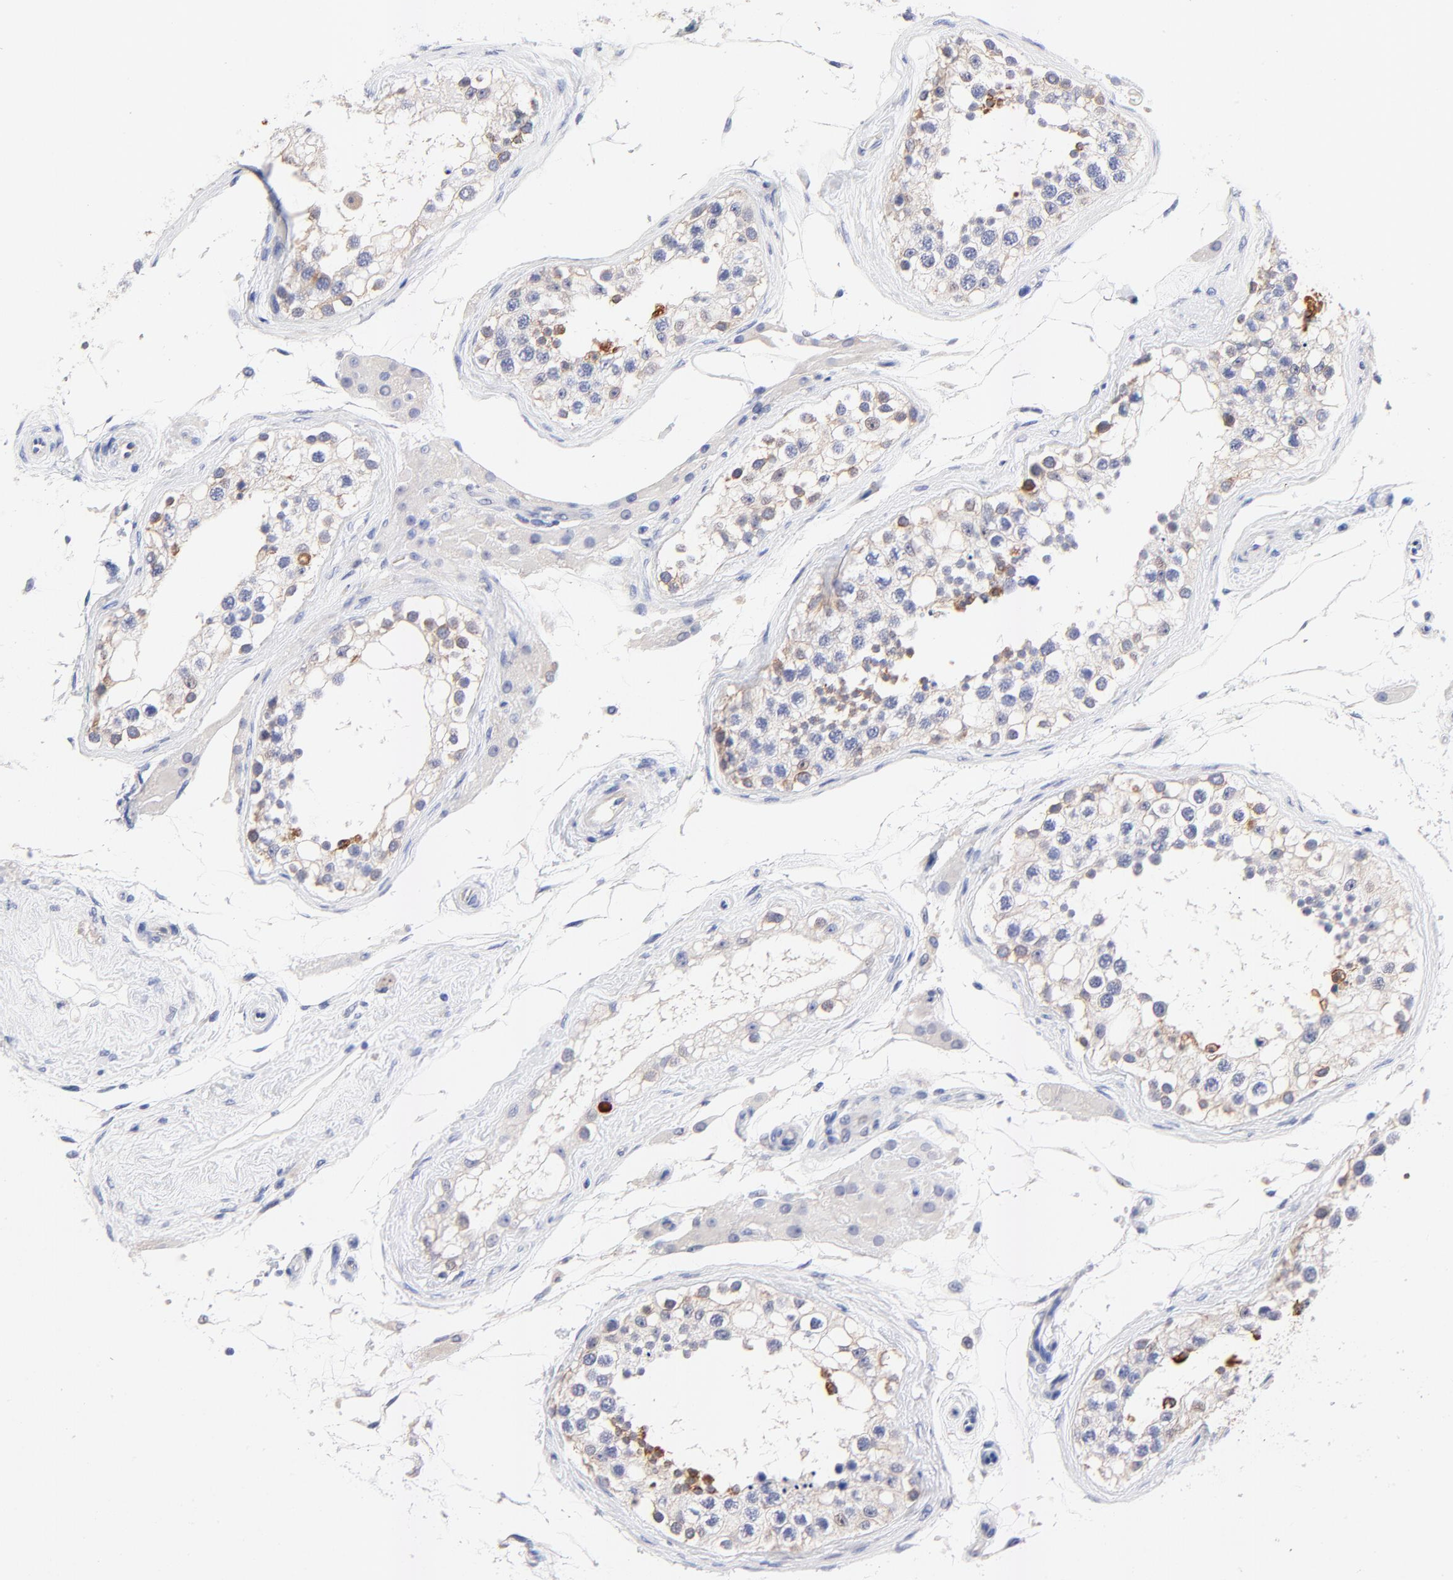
{"staining": {"intensity": "moderate", "quantity": "<25%", "location": "cytoplasmic/membranous"}, "tissue": "testis", "cell_type": "Cells in seminiferous ducts", "image_type": "normal", "snomed": [{"axis": "morphology", "description": "Normal tissue, NOS"}, {"axis": "topography", "description": "Testis"}], "caption": "Testis was stained to show a protein in brown. There is low levels of moderate cytoplasmic/membranous expression in approximately <25% of cells in seminiferous ducts. (Brightfield microscopy of DAB IHC at high magnification).", "gene": "FAM117B", "patient": {"sex": "male", "age": 68}}